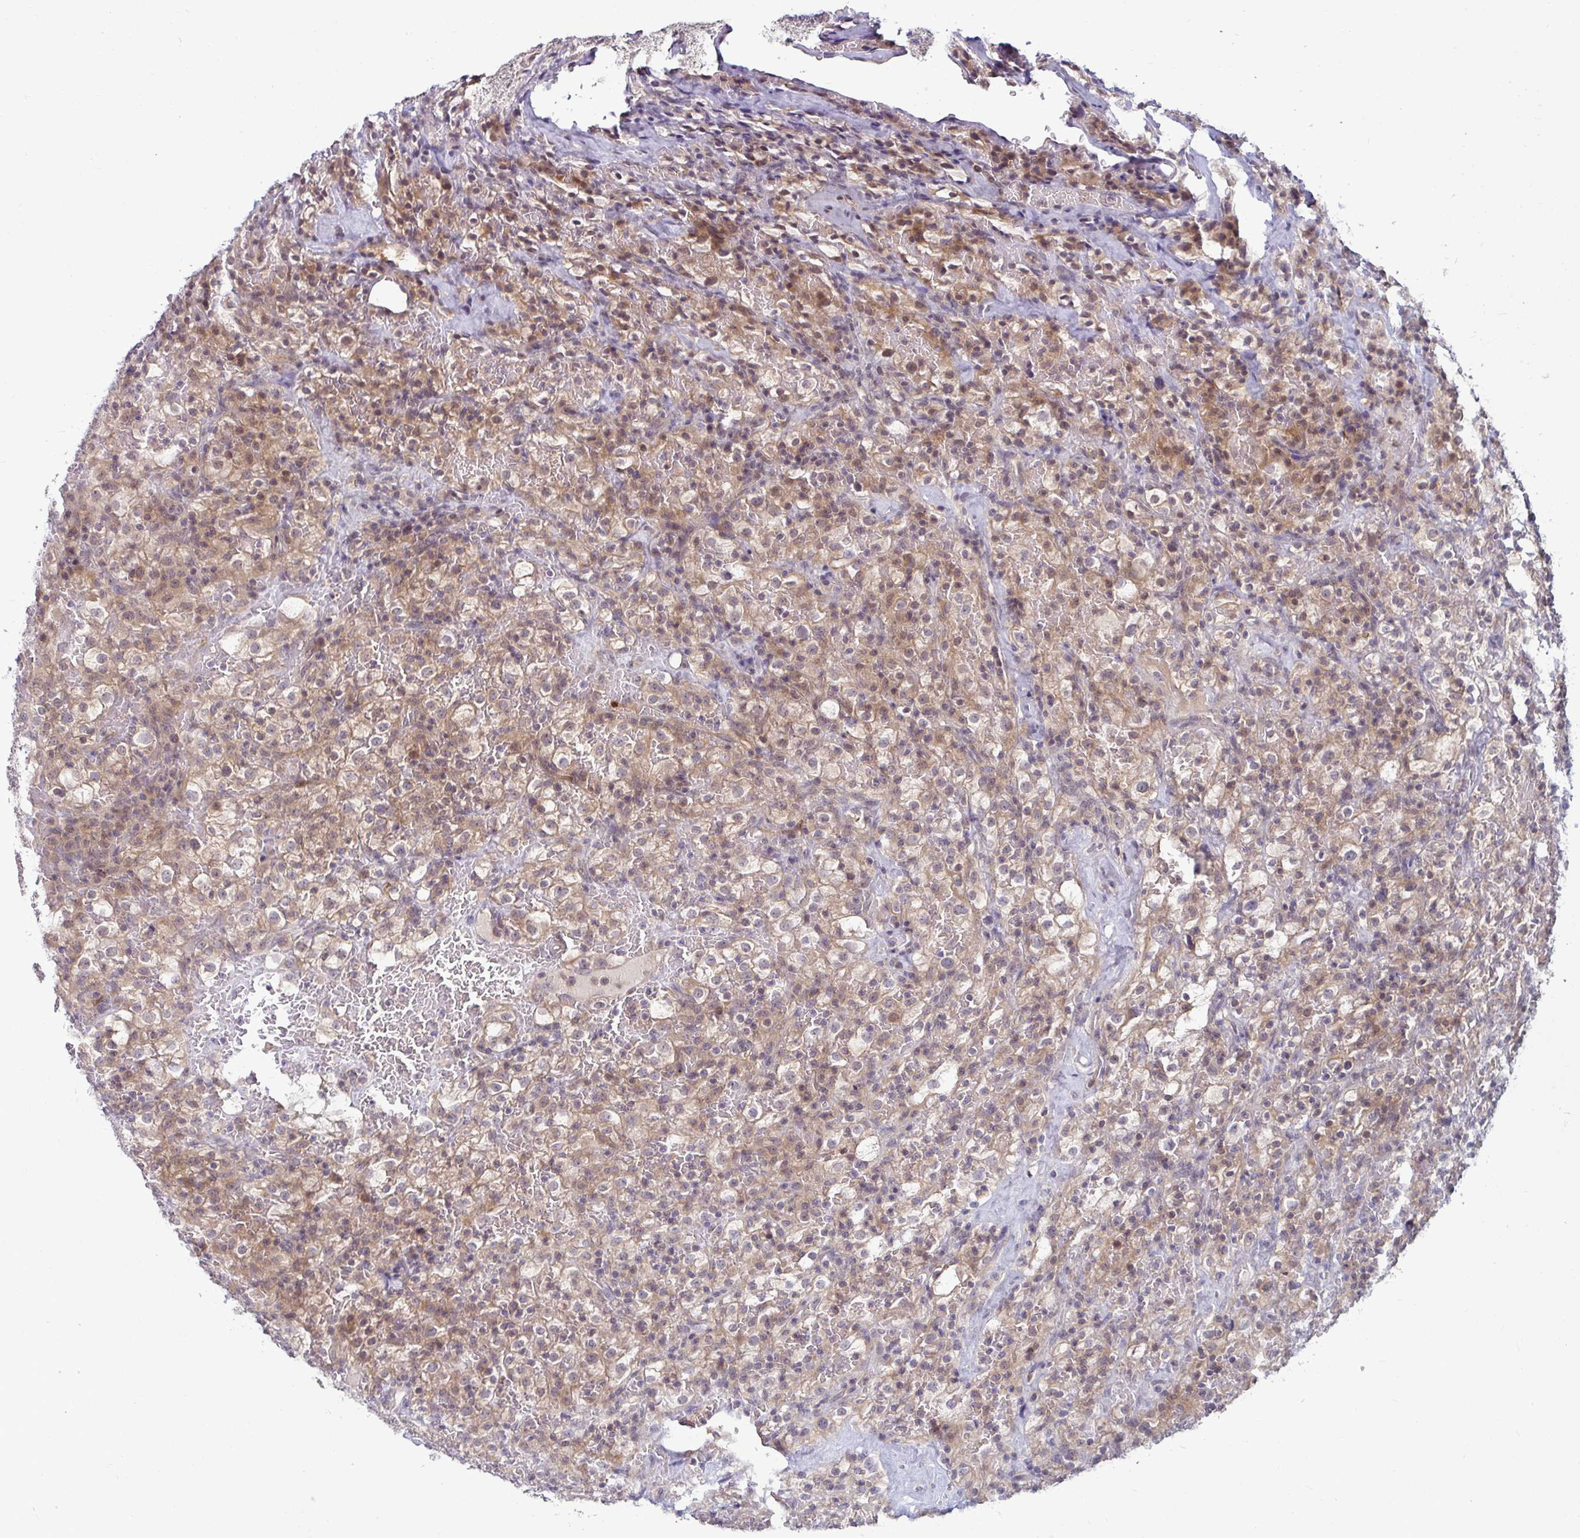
{"staining": {"intensity": "moderate", "quantity": ">75%", "location": "cytoplasmic/membranous"}, "tissue": "renal cancer", "cell_type": "Tumor cells", "image_type": "cancer", "snomed": [{"axis": "morphology", "description": "Adenocarcinoma, NOS"}, {"axis": "topography", "description": "Kidney"}], "caption": "The histopathology image demonstrates staining of renal cancer, revealing moderate cytoplasmic/membranous protein staining (brown color) within tumor cells. Nuclei are stained in blue.", "gene": "GSTM1", "patient": {"sex": "female", "age": 74}}